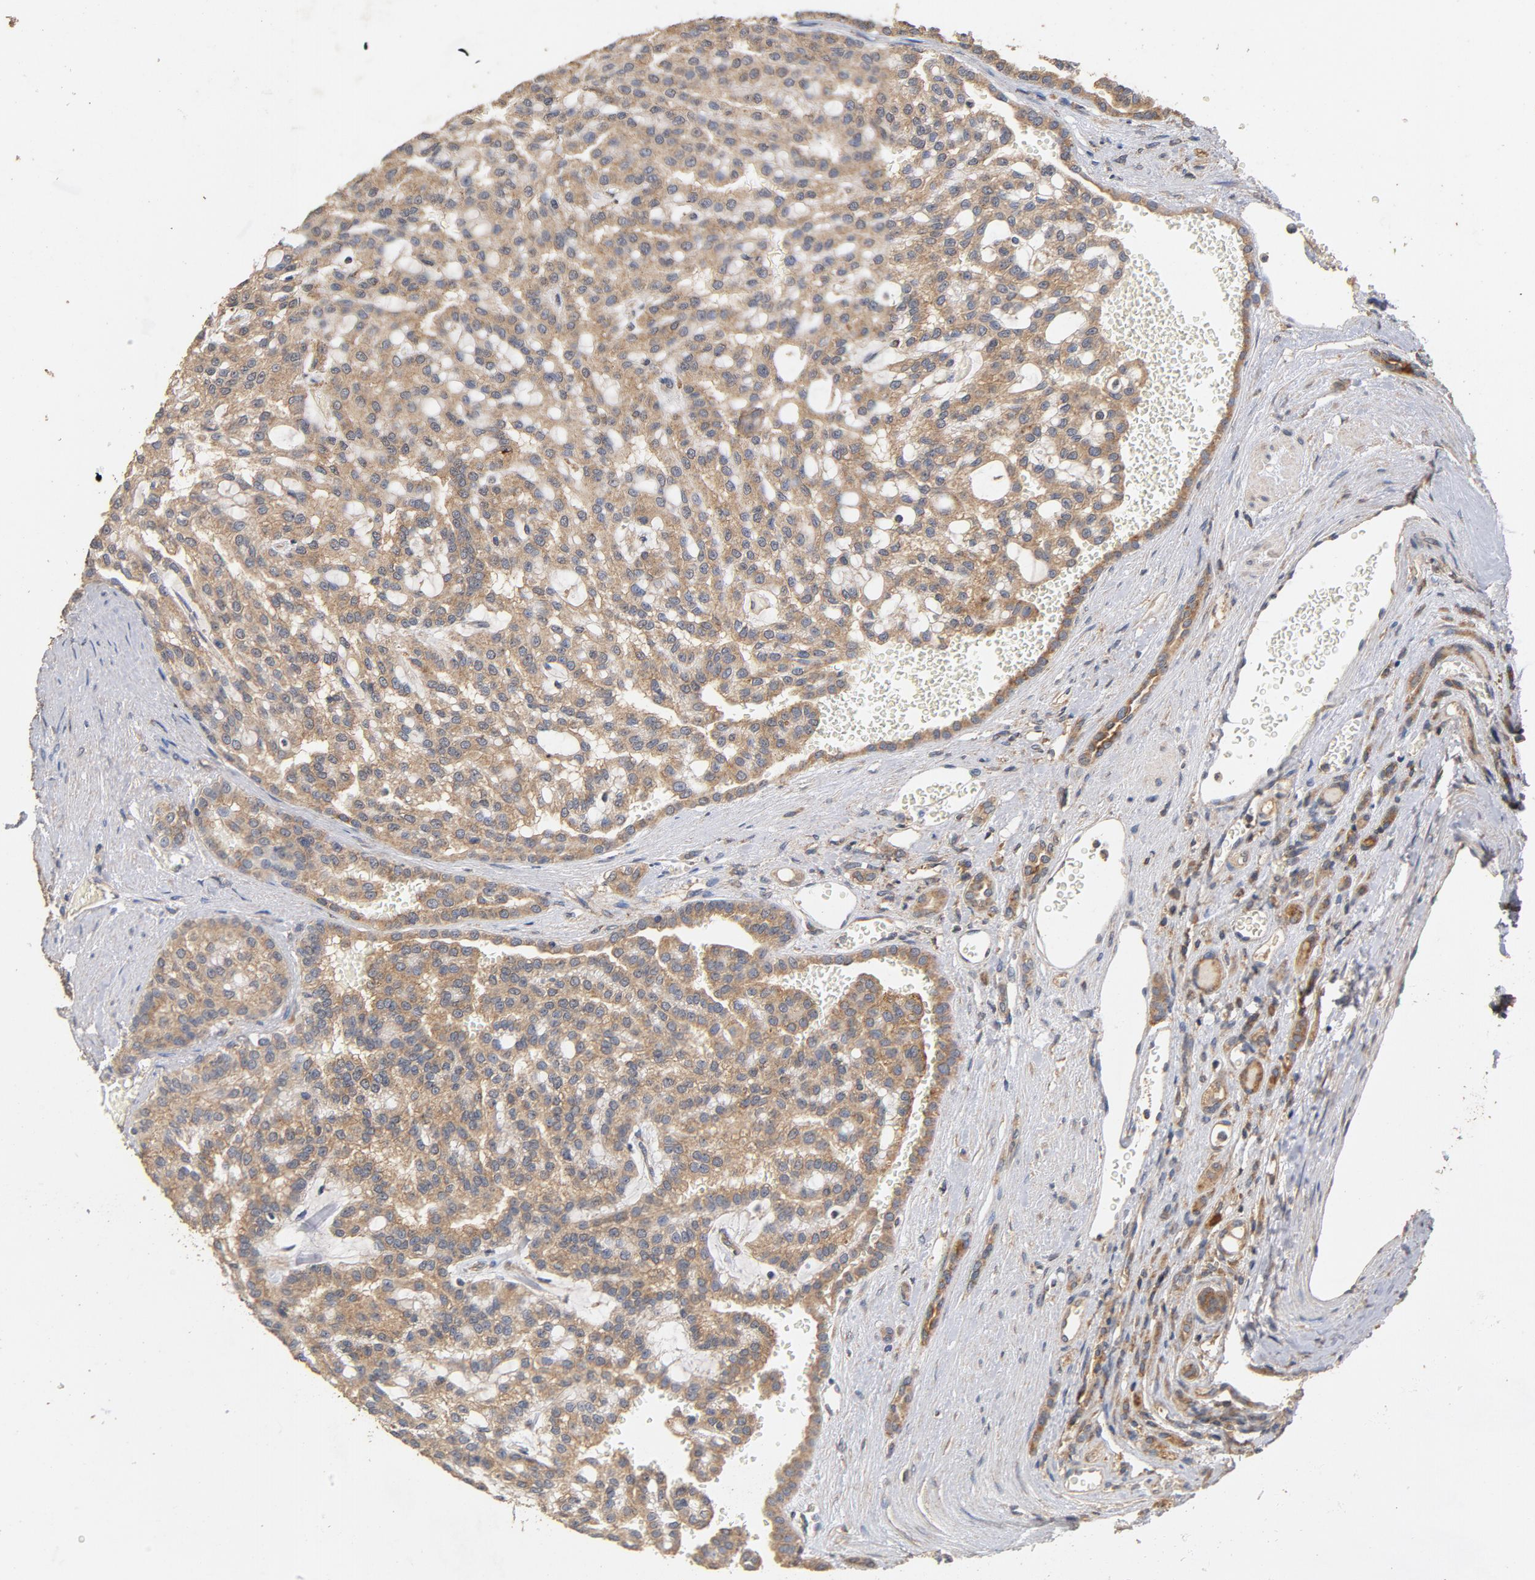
{"staining": {"intensity": "moderate", "quantity": ">75%", "location": "cytoplasmic/membranous"}, "tissue": "renal cancer", "cell_type": "Tumor cells", "image_type": "cancer", "snomed": [{"axis": "morphology", "description": "Adenocarcinoma, NOS"}, {"axis": "topography", "description": "Kidney"}], "caption": "High-power microscopy captured an immunohistochemistry (IHC) image of renal cancer (adenocarcinoma), revealing moderate cytoplasmic/membranous expression in about >75% of tumor cells.", "gene": "DDX6", "patient": {"sex": "male", "age": 63}}